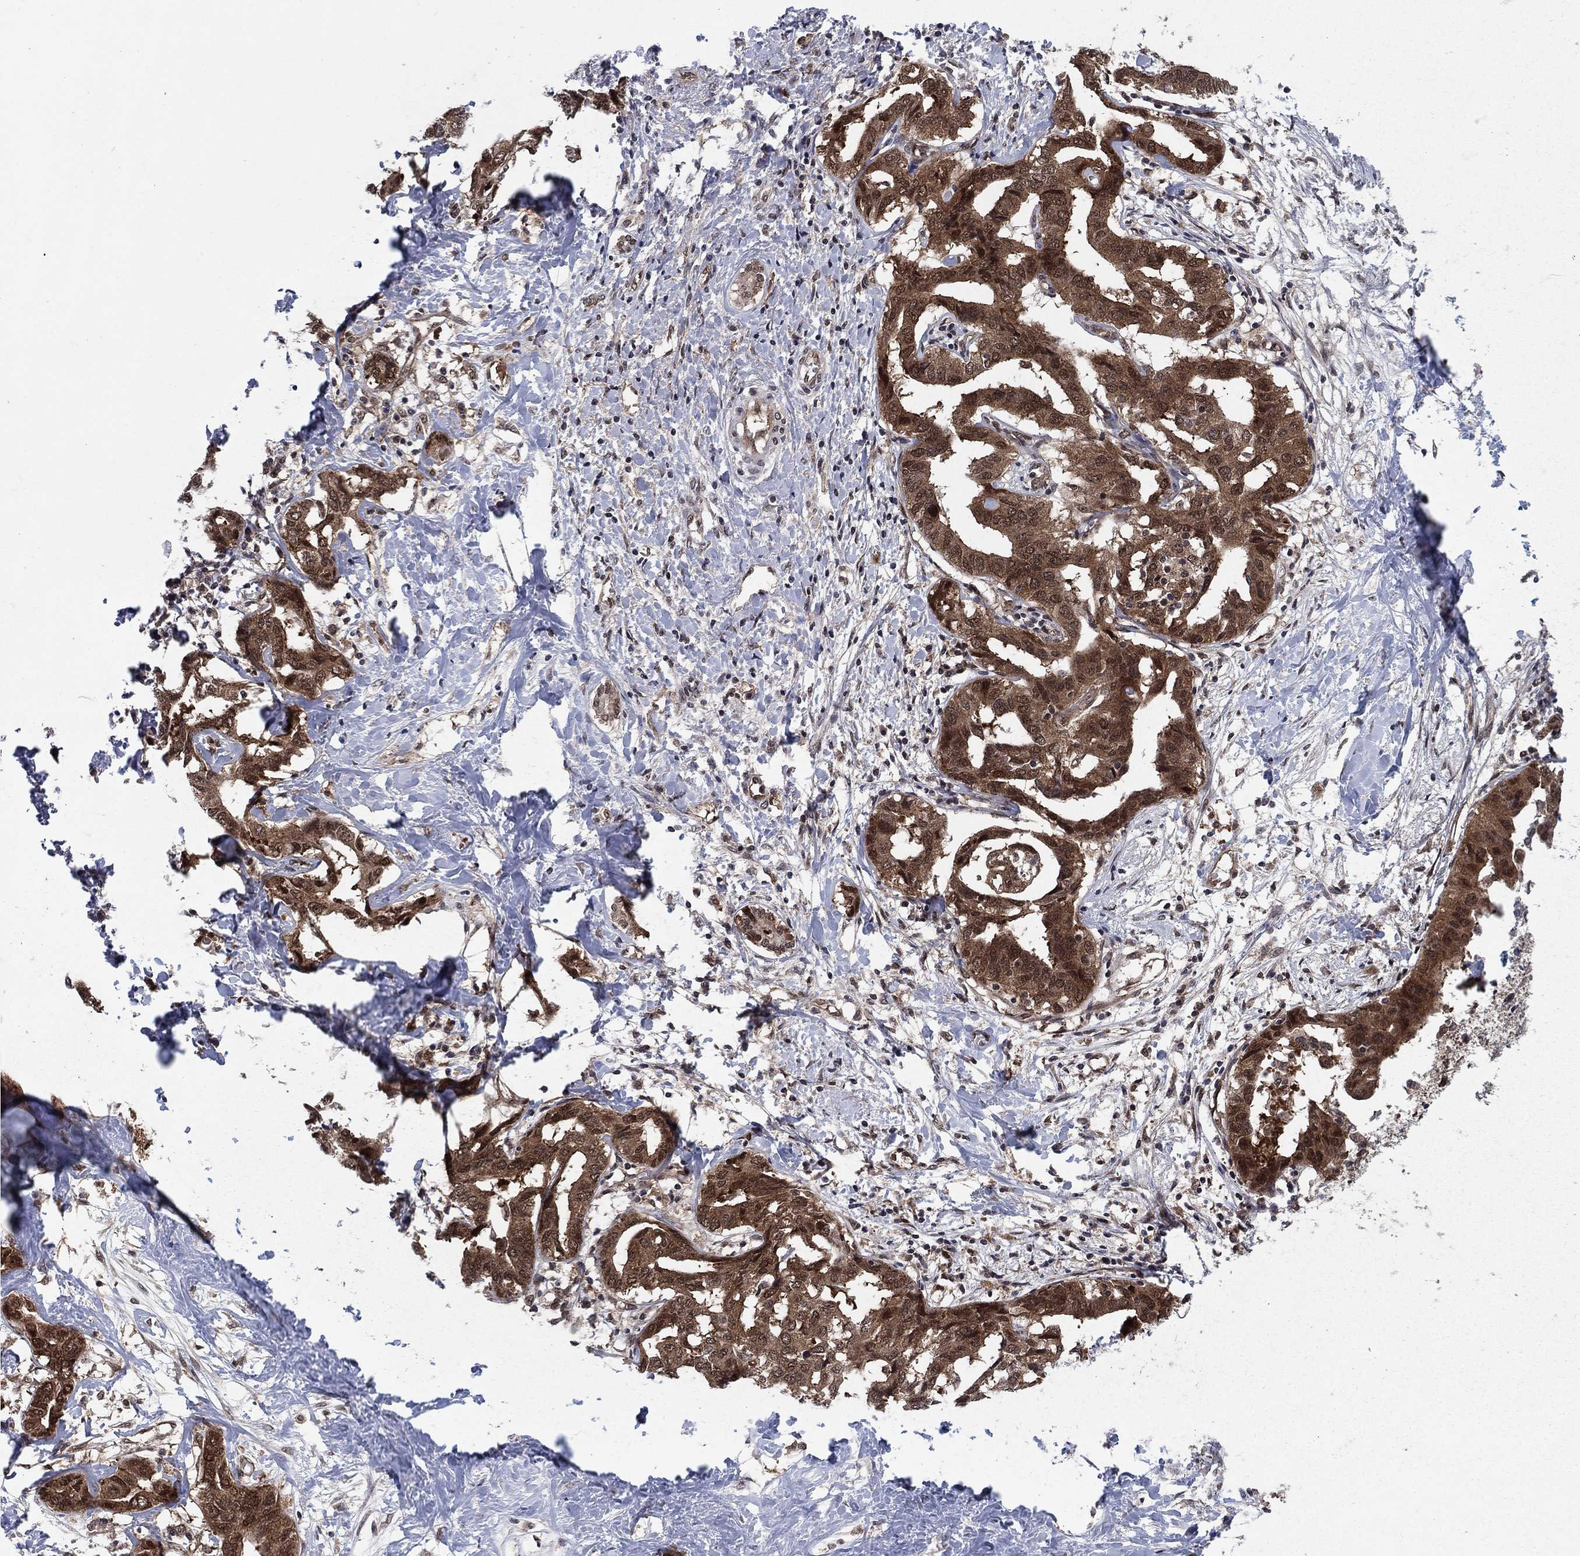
{"staining": {"intensity": "strong", "quantity": ">75%", "location": "cytoplasmic/membranous,nuclear"}, "tissue": "liver cancer", "cell_type": "Tumor cells", "image_type": "cancer", "snomed": [{"axis": "morphology", "description": "Cholangiocarcinoma"}, {"axis": "topography", "description": "Liver"}], "caption": "Immunohistochemistry image of cholangiocarcinoma (liver) stained for a protein (brown), which exhibits high levels of strong cytoplasmic/membranous and nuclear staining in about >75% of tumor cells.", "gene": "DNAJA1", "patient": {"sex": "male", "age": 59}}